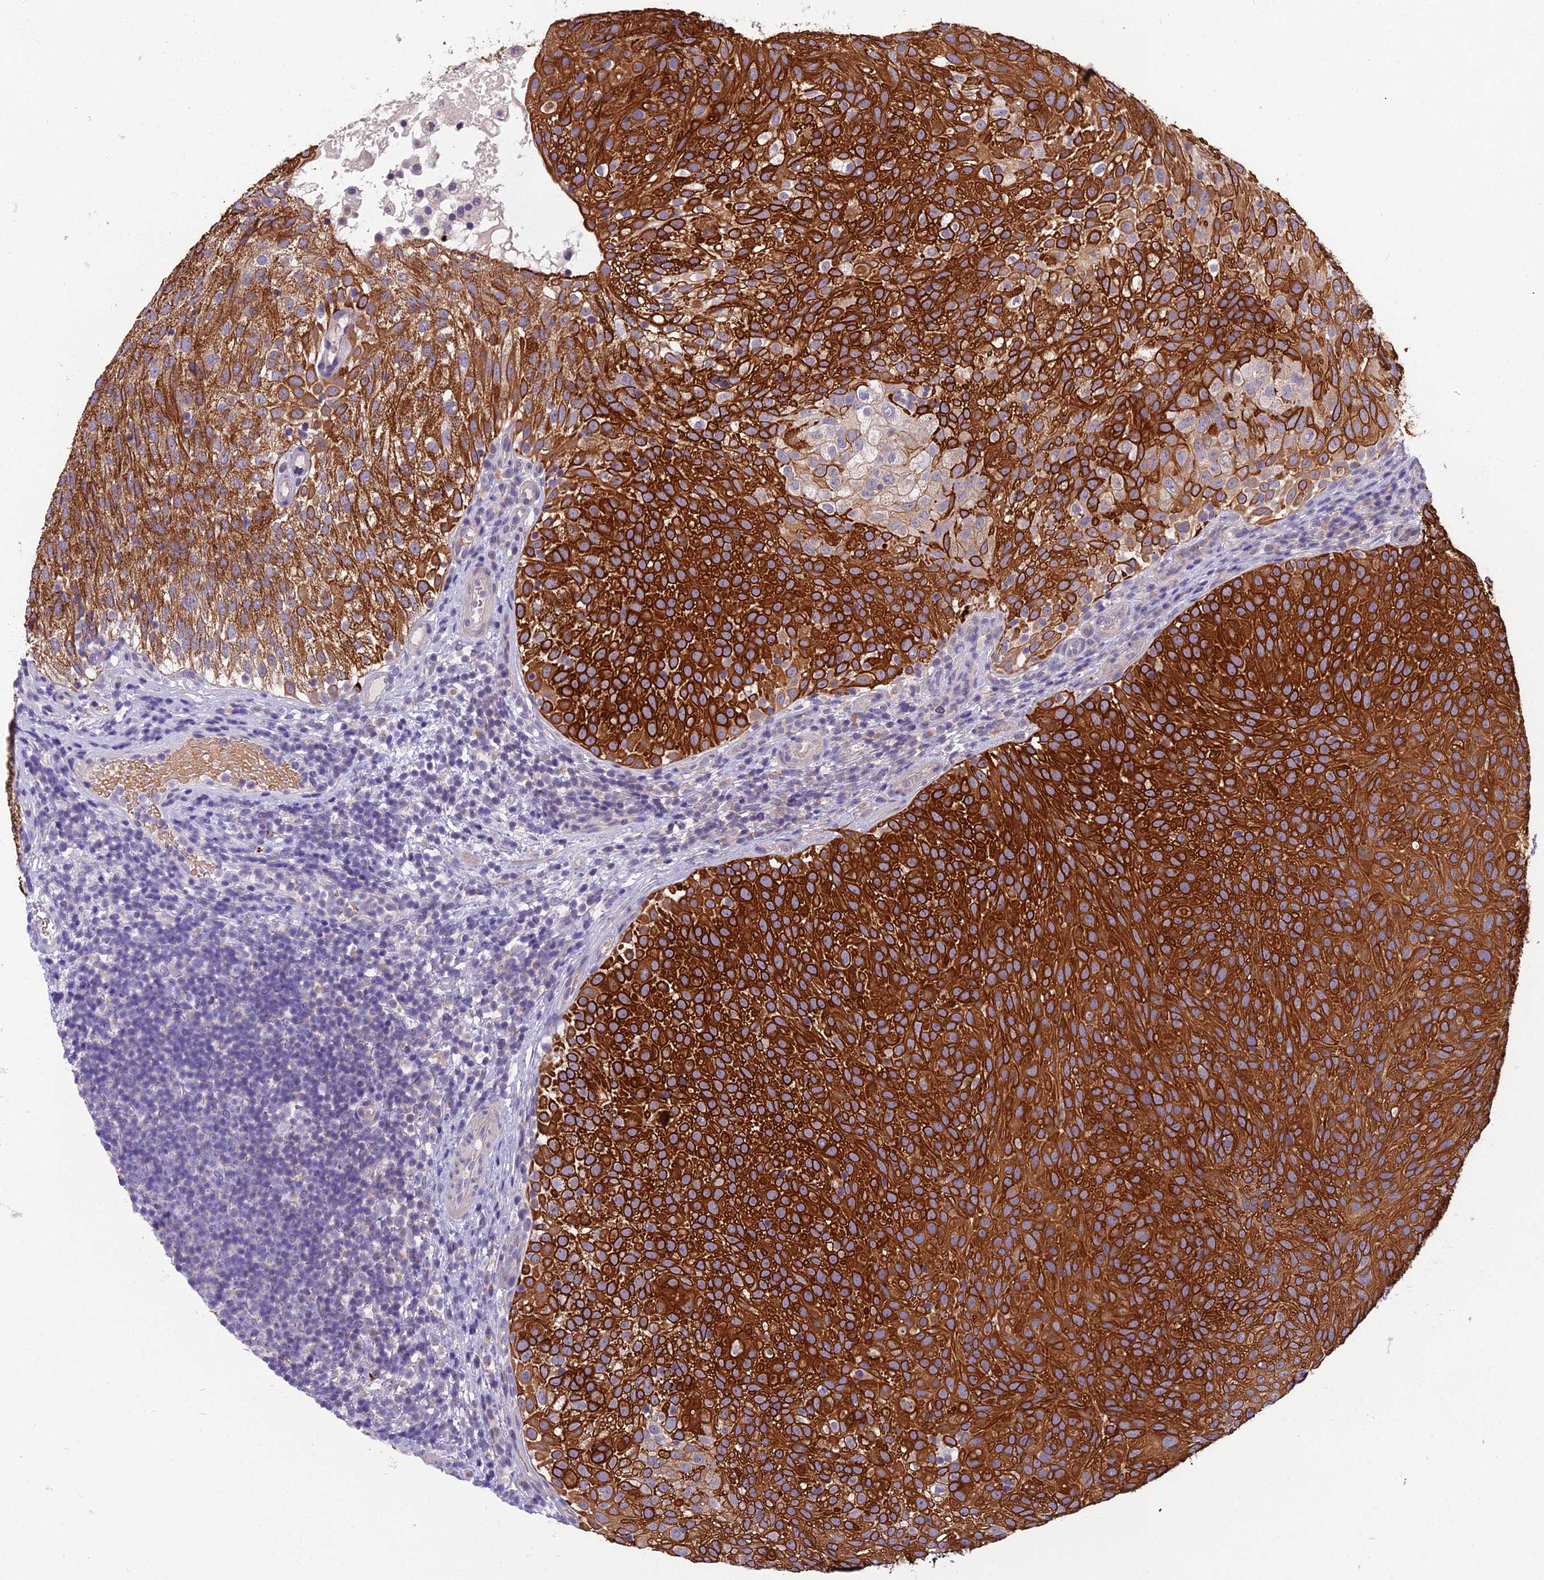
{"staining": {"intensity": "strong", "quantity": ">75%", "location": "cytoplasmic/membranous"}, "tissue": "urothelial cancer", "cell_type": "Tumor cells", "image_type": "cancer", "snomed": [{"axis": "morphology", "description": "Urothelial carcinoma, Low grade"}, {"axis": "topography", "description": "Urinary bladder"}], "caption": "Immunohistochemical staining of urothelial carcinoma (low-grade) demonstrates high levels of strong cytoplasmic/membranous protein staining in about >75% of tumor cells. The staining is performed using DAB (3,3'-diaminobenzidine) brown chromogen to label protein expression. The nuclei are counter-stained blue using hematoxylin.", "gene": "RBM41", "patient": {"sex": "male", "age": 78}}